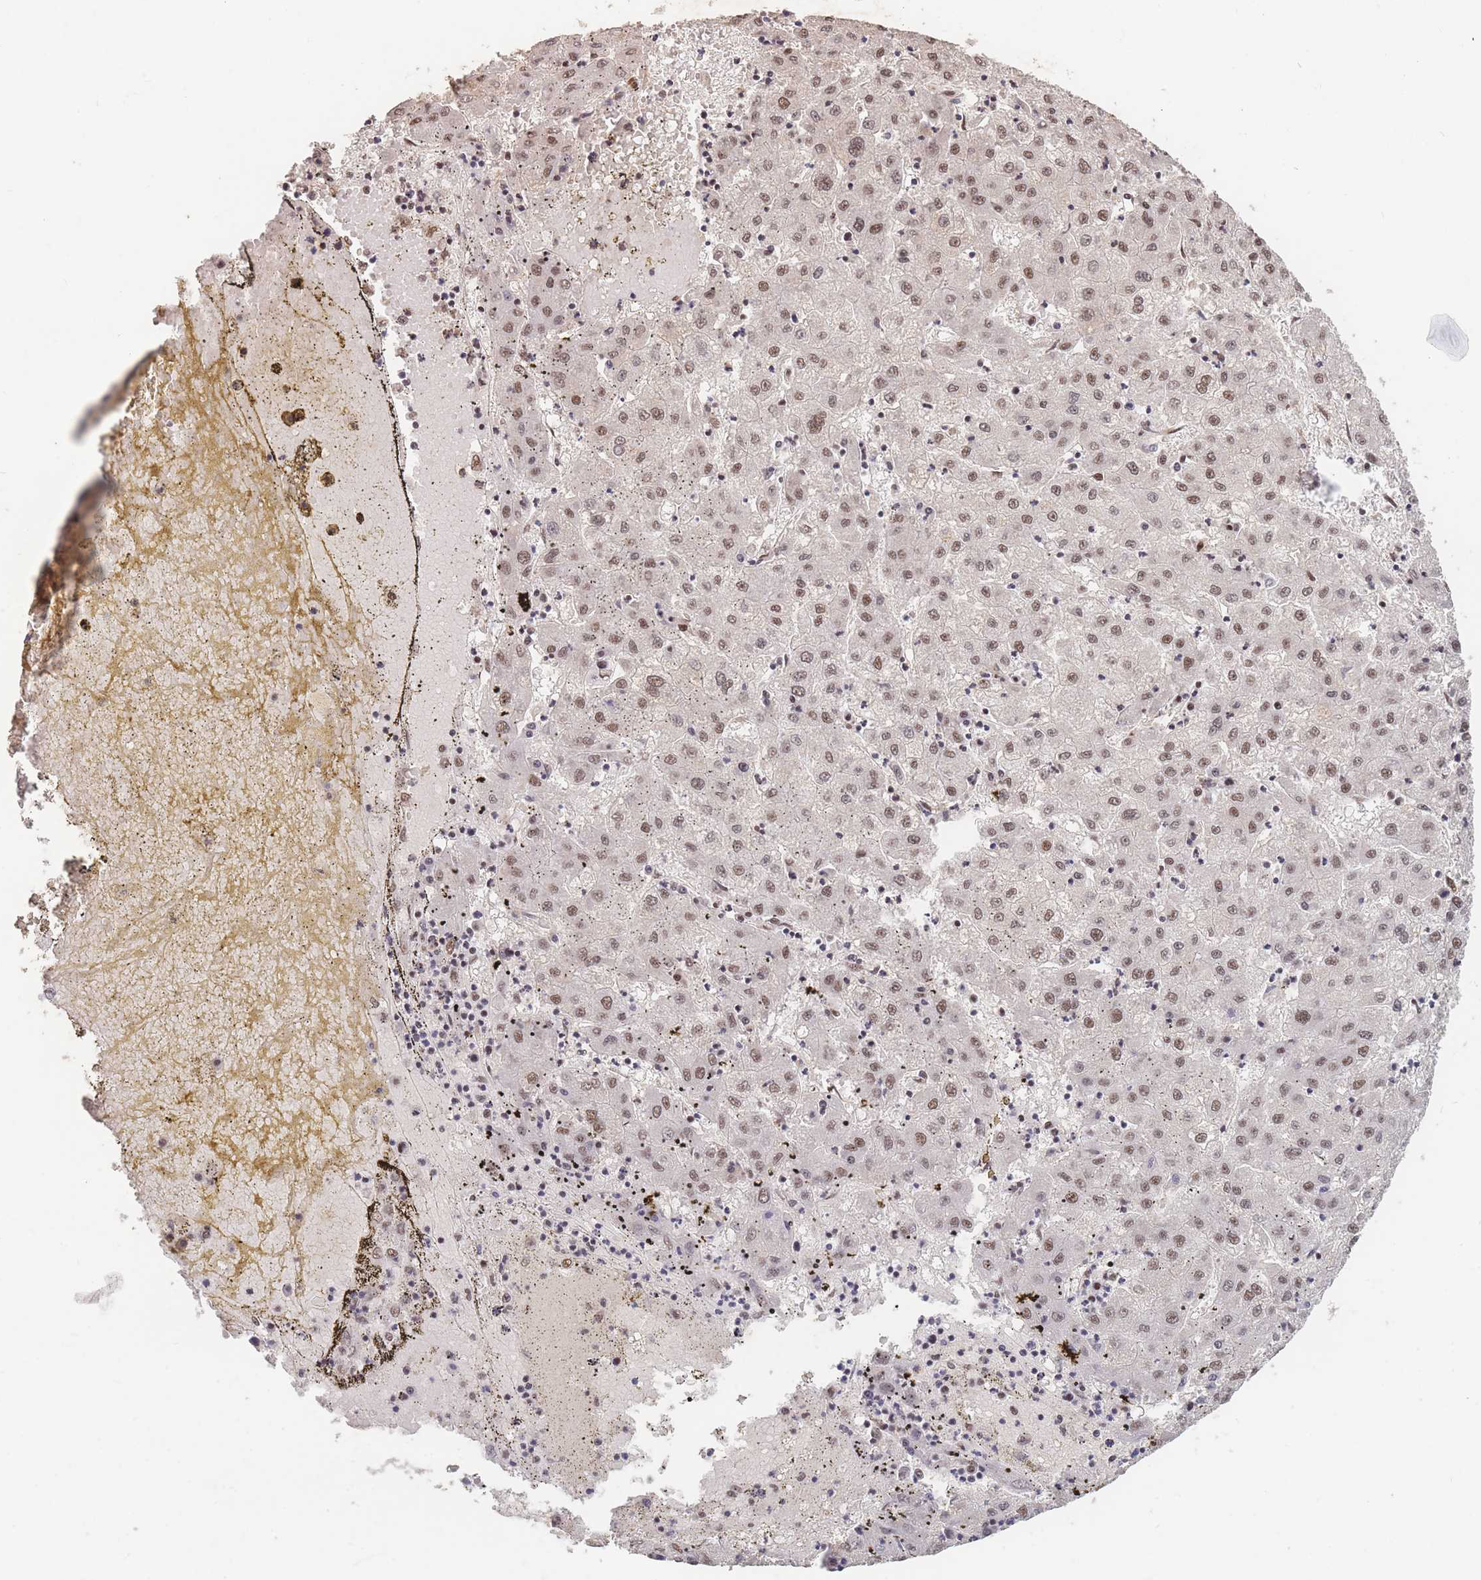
{"staining": {"intensity": "moderate", "quantity": ">75%", "location": "nuclear"}, "tissue": "liver cancer", "cell_type": "Tumor cells", "image_type": "cancer", "snomed": [{"axis": "morphology", "description": "Carcinoma, Hepatocellular, NOS"}, {"axis": "topography", "description": "Liver"}], "caption": "A micrograph of hepatocellular carcinoma (liver) stained for a protein displays moderate nuclear brown staining in tumor cells. (IHC, brightfield microscopy, high magnification).", "gene": "SNRPA1", "patient": {"sex": "male", "age": 72}}